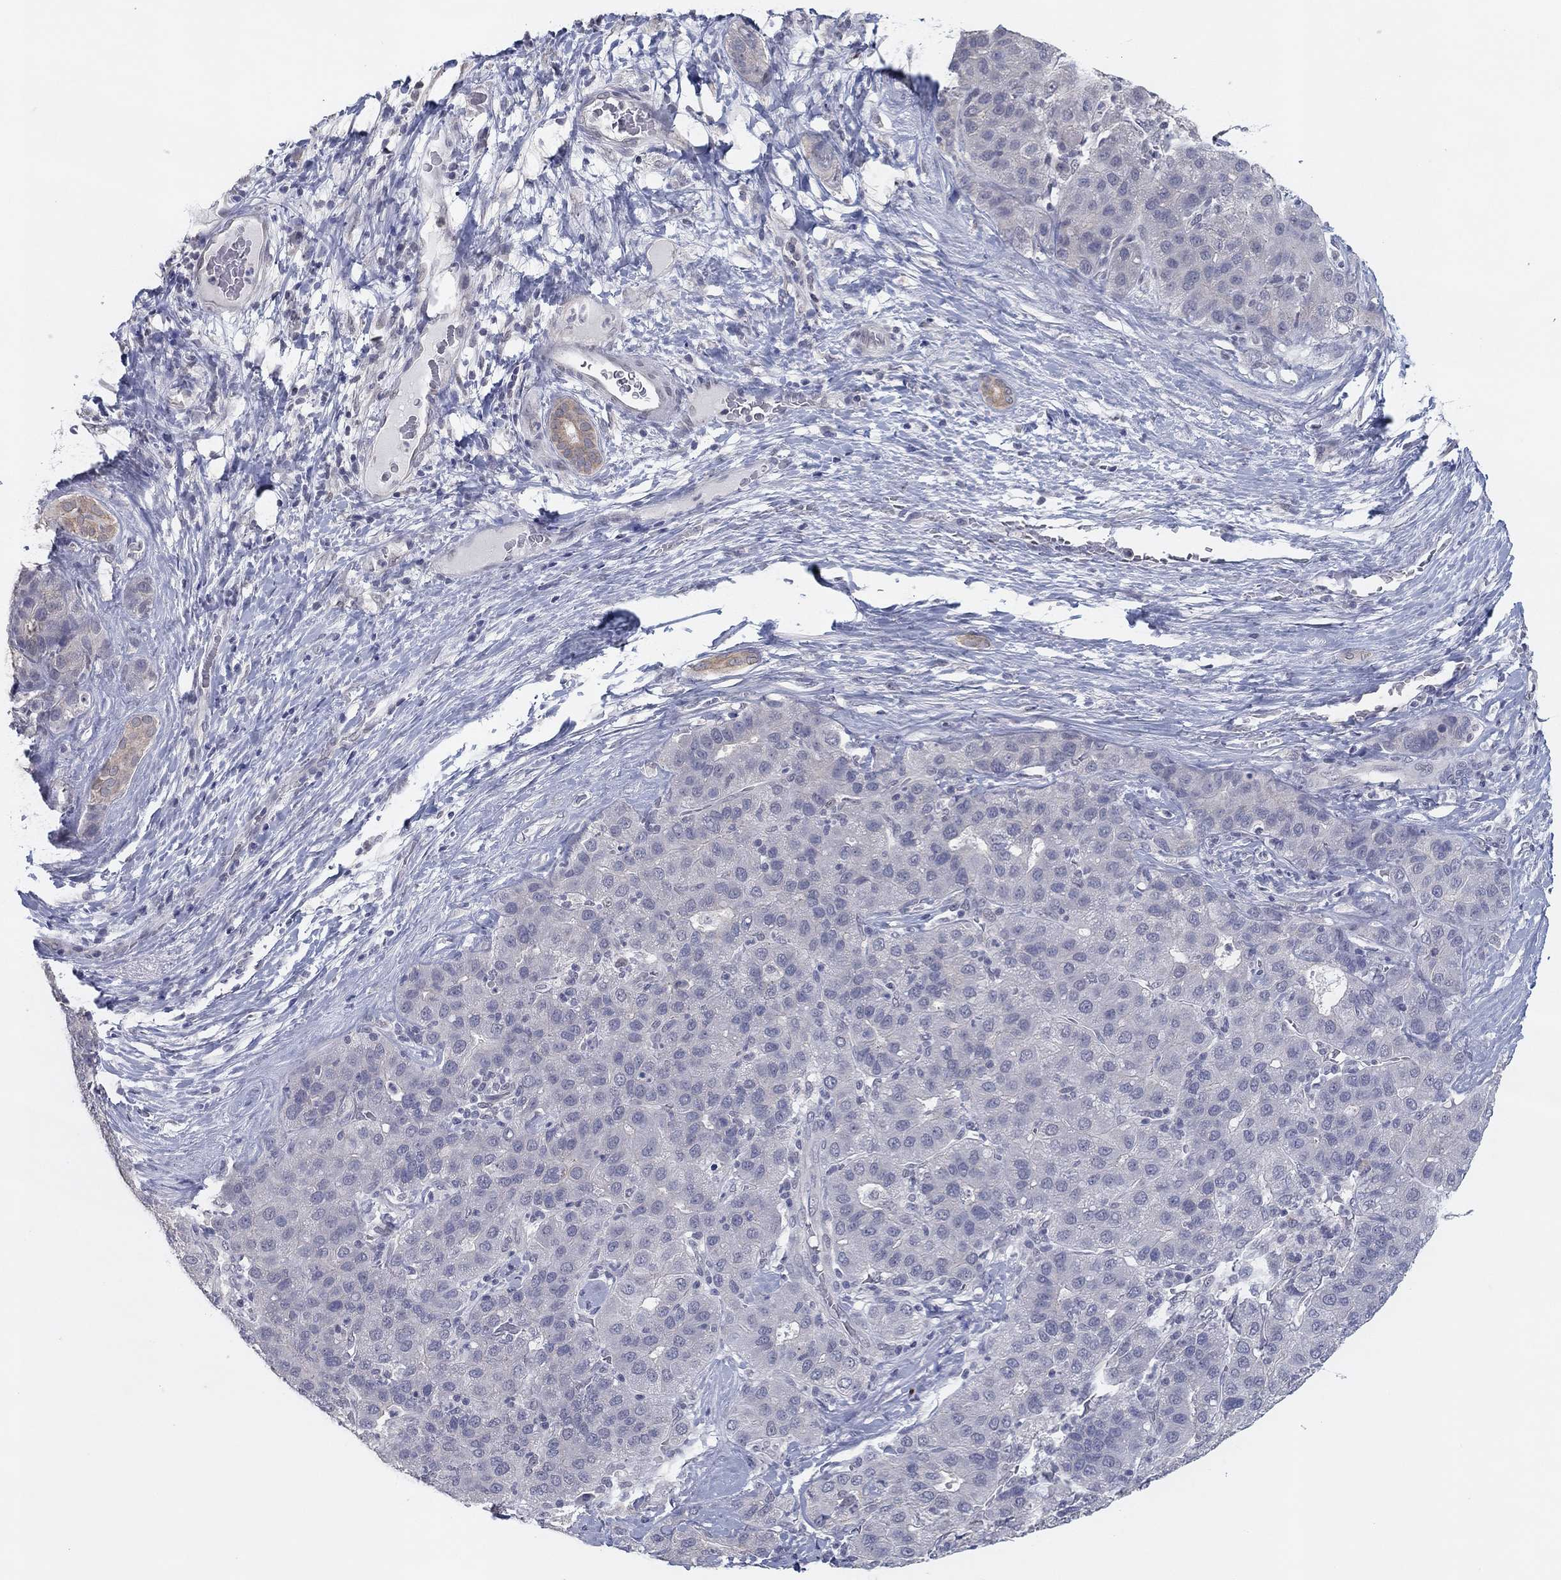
{"staining": {"intensity": "weak", "quantity": "25%-75%", "location": "cytoplasmic/membranous"}, "tissue": "liver cancer", "cell_type": "Tumor cells", "image_type": "cancer", "snomed": [{"axis": "morphology", "description": "Carcinoma, Hepatocellular, NOS"}, {"axis": "topography", "description": "Liver"}], "caption": "Human hepatocellular carcinoma (liver) stained with a protein marker demonstrates weak staining in tumor cells.", "gene": "SLC22A2", "patient": {"sex": "male", "age": 65}}